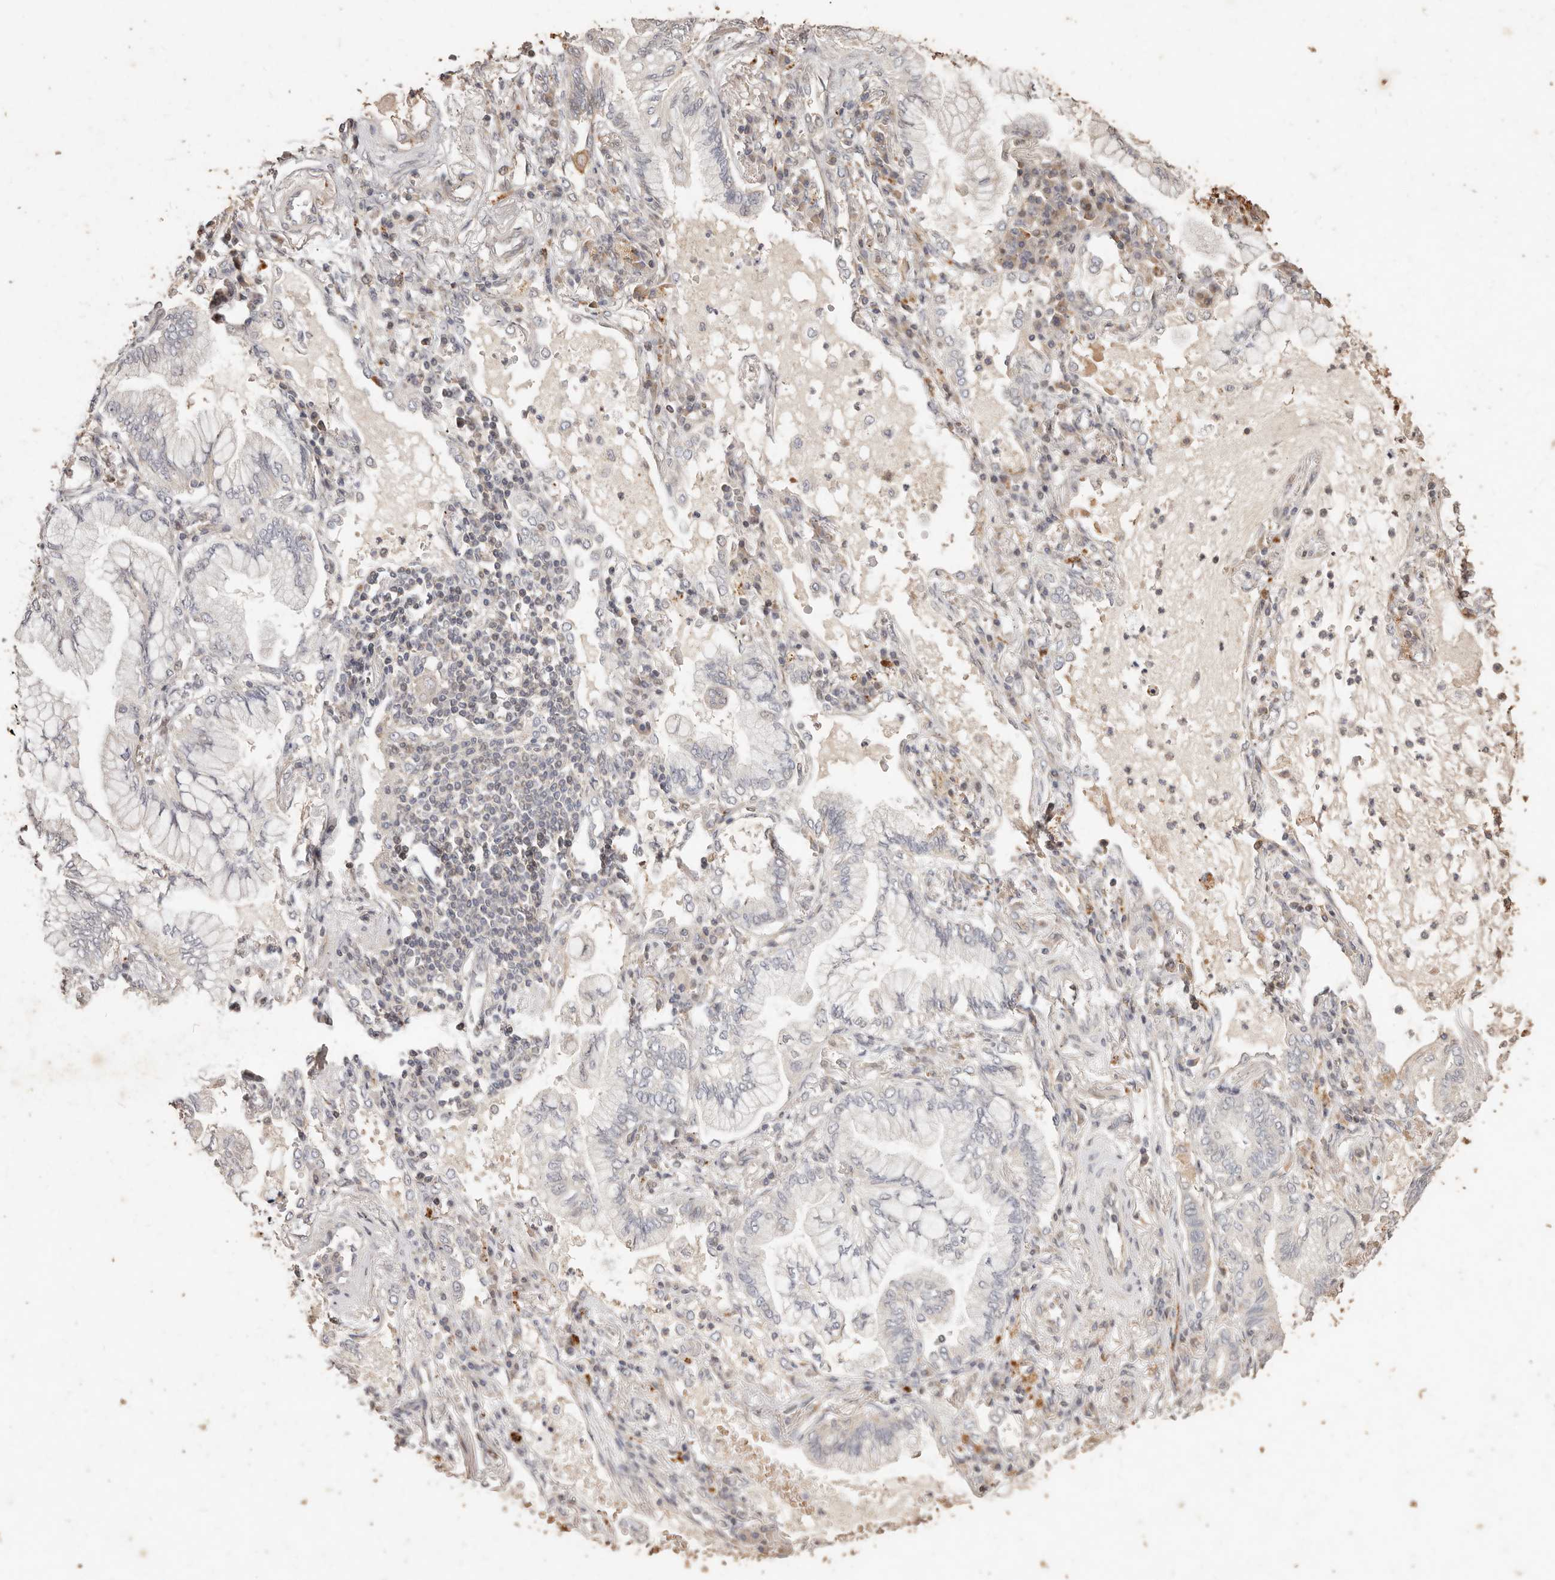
{"staining": {"intensity": "negative", "quantity": "none", "location": "none"}, "tissue": "lung cancer", "cell_type": "Tumor cells", "image_type": "cancer", "snomed": [{"axis": "morphology", "description": "Adenocarcinoma, NOS"}, {"axis": "topography", "description": "Lung"}], "caption": "This is a image of IHC staining of lung cancer (adenocarcinoma), which shows no expression in tumor cells.", "gene": "KIF9", "patient": {"sex": "female", "age": 70}}